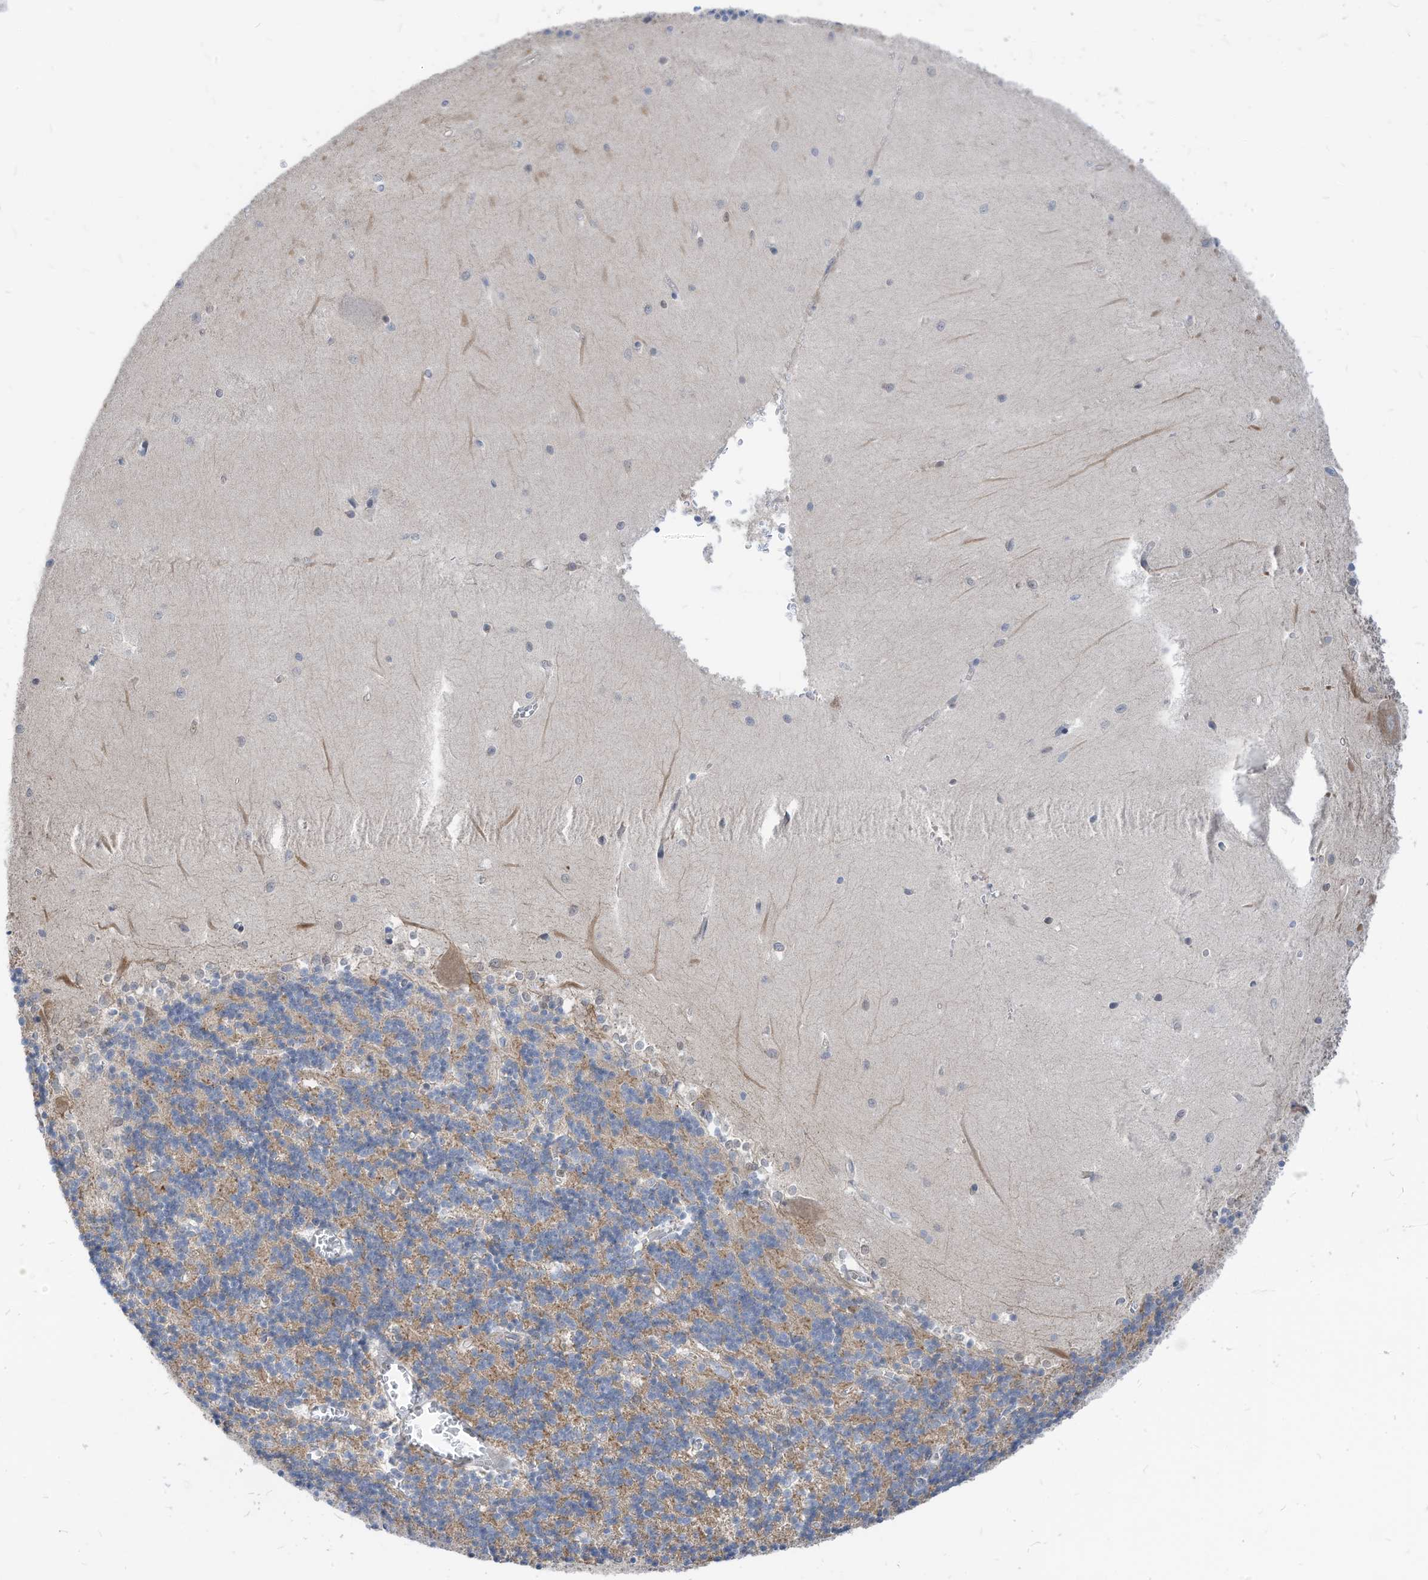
{"staining": {"intensity": "weak", "quantity": "25%-75%", "location": "cytoplasmic/membranous"}, "tissue": "cerebellum", "cell_type": "Cells in granular layer", "image_type": "normal", "snomed": [{"axis": "morphology", "description": "Normal tissue, NOS"}, {"axis": "topography", "description": "Cerebellum"}], "caption": "Protein staining displays weak cytoplasmic/membranous staining in about 25%-75% of cells in granular layer in normal cerebellum.", "gene": "GPATCH3", "patient": {"sex": "male", "age": 37}}